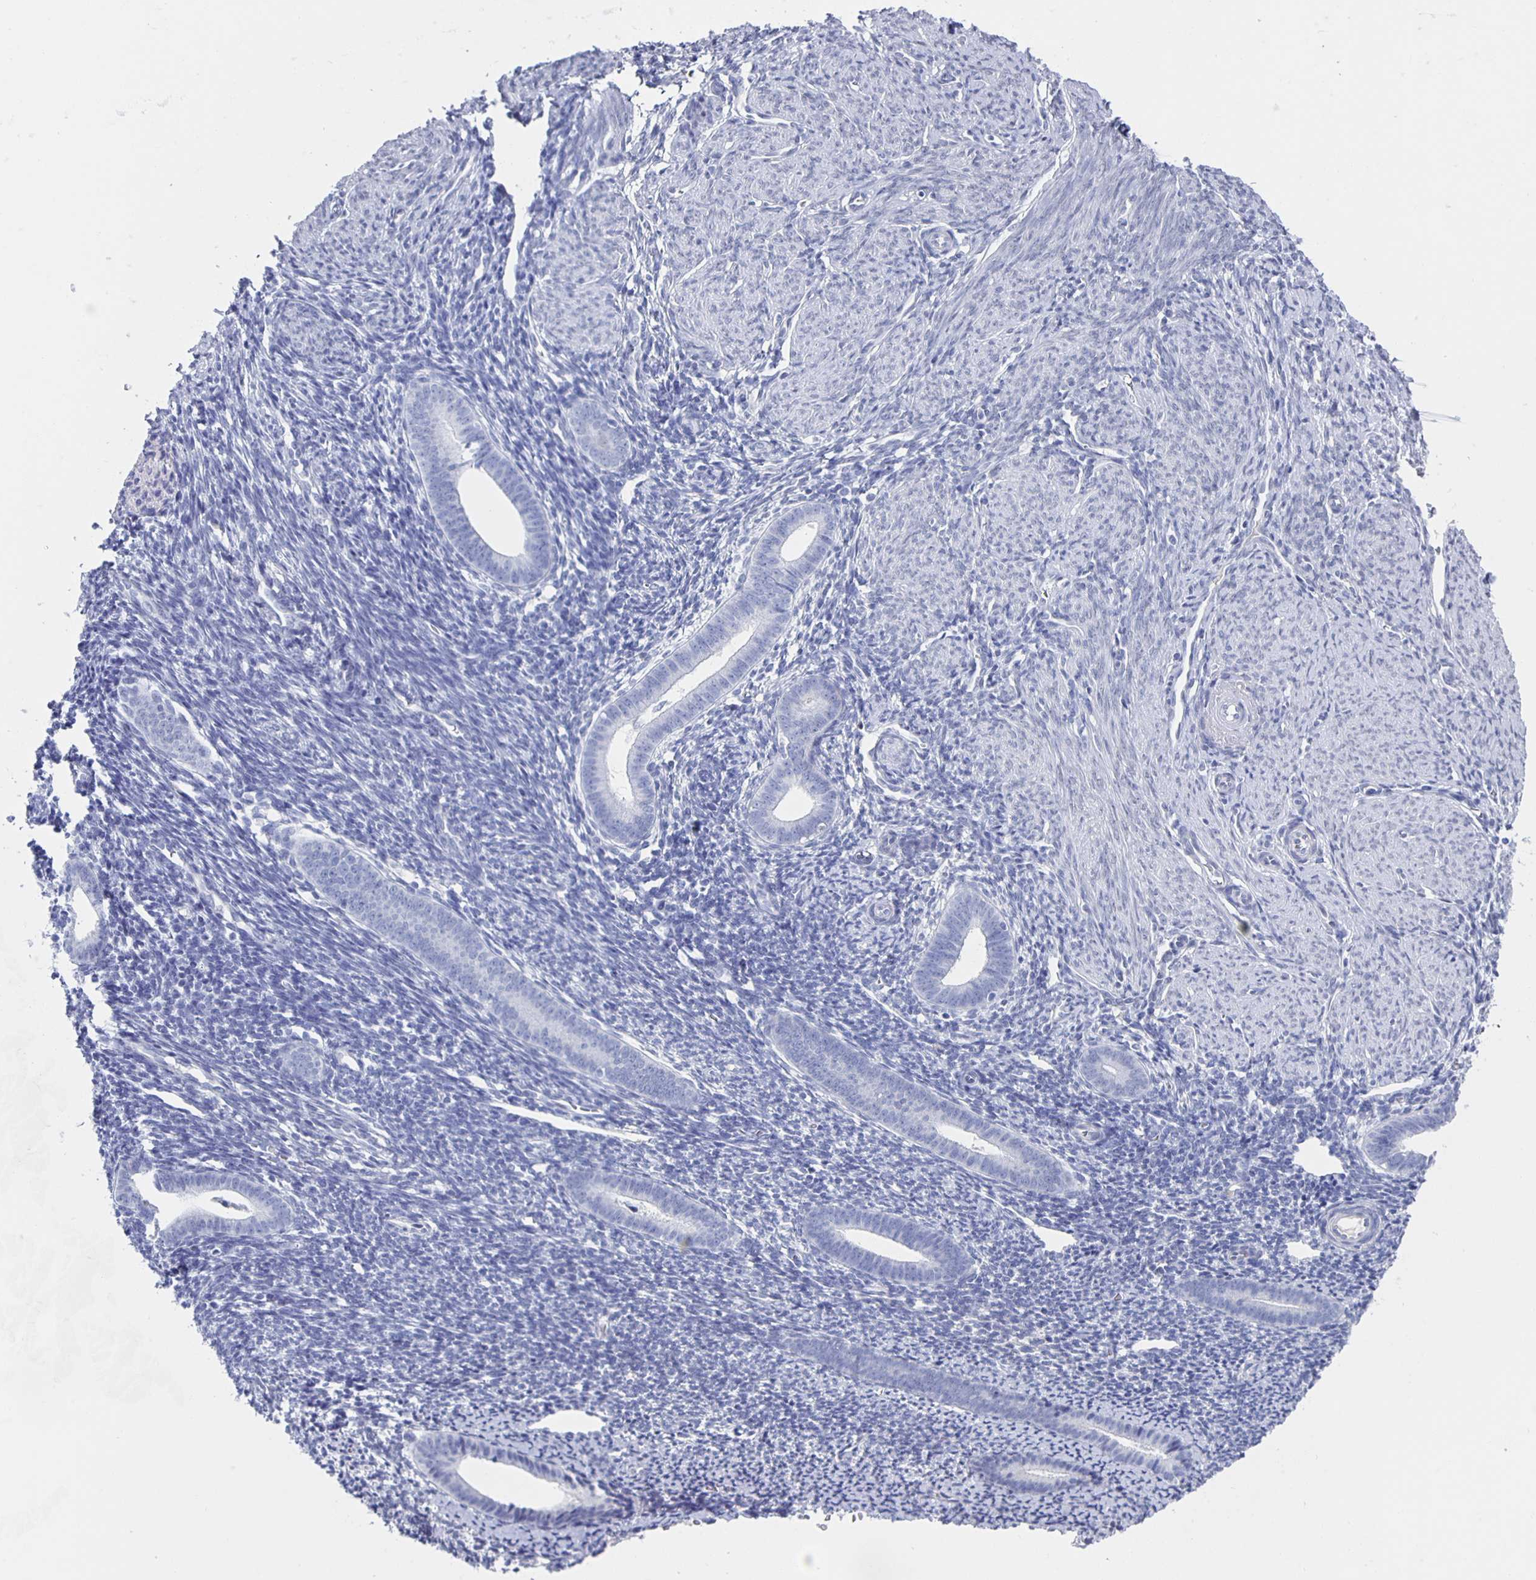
{"staining": {"intensity": "negative", "quantity": "none", "location": "none"}, "tissue": "endometrium", "cell_type": "Cells in endometrial stroma", "image_type": "normal", "snomed": [{"axis": "morphology", "description": "Normal tissue, NOS"}, {"axis": "topography", "description": "Endometrium"}], "caption": "This image is of normal endometrium stained with IHC to label a protein in brown with the nuclei are counter-stained blue. There is no positivity in cells in endometrial stroma.", "gene": "CCDC17", "patient": {"sex": "female", "age": 39}}